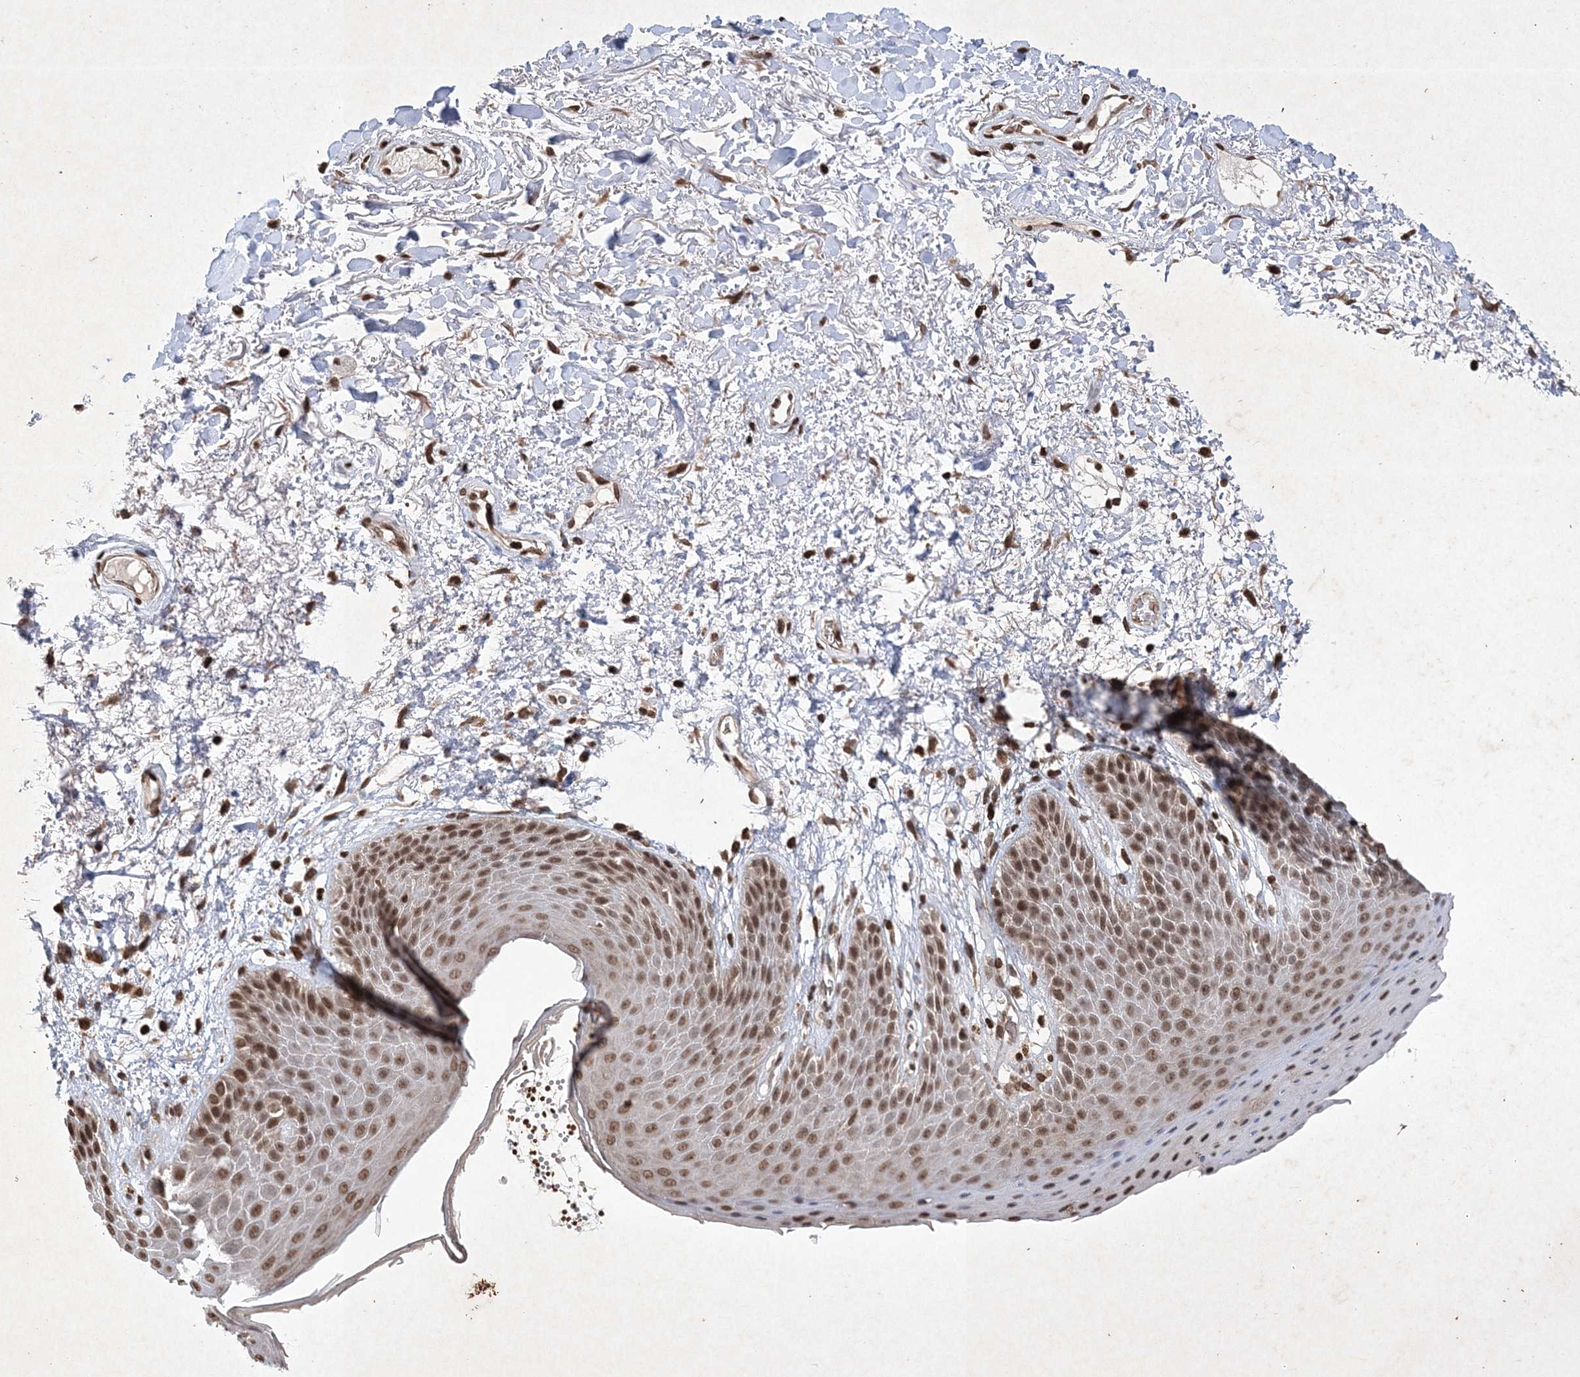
{"staining": {"intensity": "moderate", "quantity": ">75%", "location": "nuclear"}, "tissue": "skin", "cell_type": "Epidermal cells", "image_type": "normal", "snomed": [{"axis": "morphology", "description": "Normal tissue, NOS"}, {"axis": "topography", "description": "Anal"}], "caption": "Immunohistochemical staining of benign skin exhibits moderate nuclear protein positivity in about >75% of epidermal cells. The protein of interest is shown in brown color, while the nuclei are stained blue.", "gene": "NEDD9", "patient": {"sex": "male", "age": 74}}